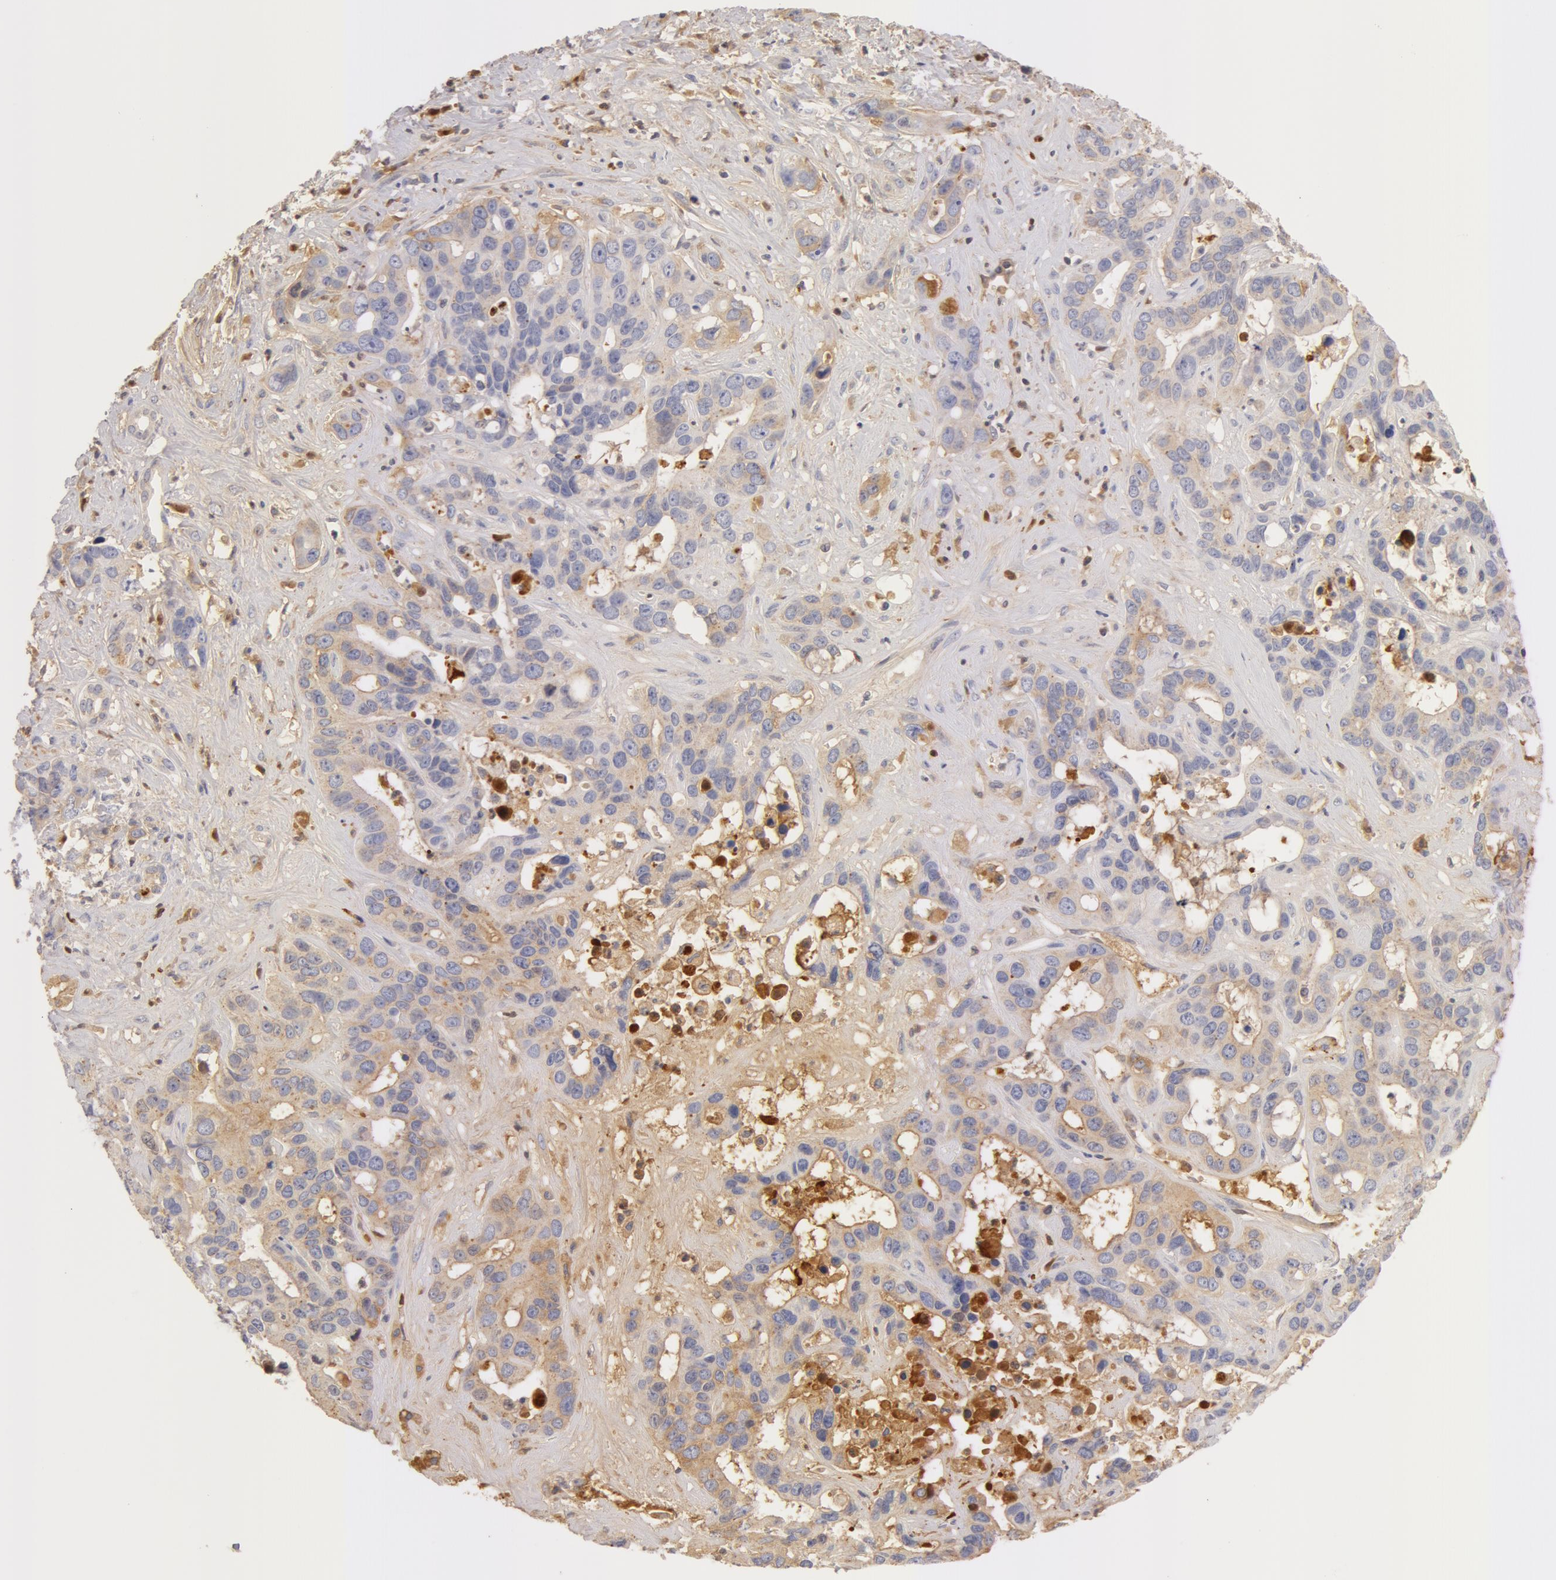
{"staining": {"intensity": "weak", "quantity": ">75%", "location": "cytoplasmic/membranous"}, "tissue": "liver cancer", "cell_type": "Tumor cells", "image_type": "cancer", "snomed": [{"axis": "morphology", "description": "Cholangiocarcinoma"}, {"axis": "topography", "description": "Liver"}], "caption": "IHC photomicrograph of neoplastic tissue: human liver cancer stained using immunohistochemistry shows low levels of weak protein expression localized specifically in the cytoplasmic/membranous of tumor cells, appearing as a cytoplasmic/membranous brown color.", "gene": "GC", "patient": {"sex": "female", "age": 65}}